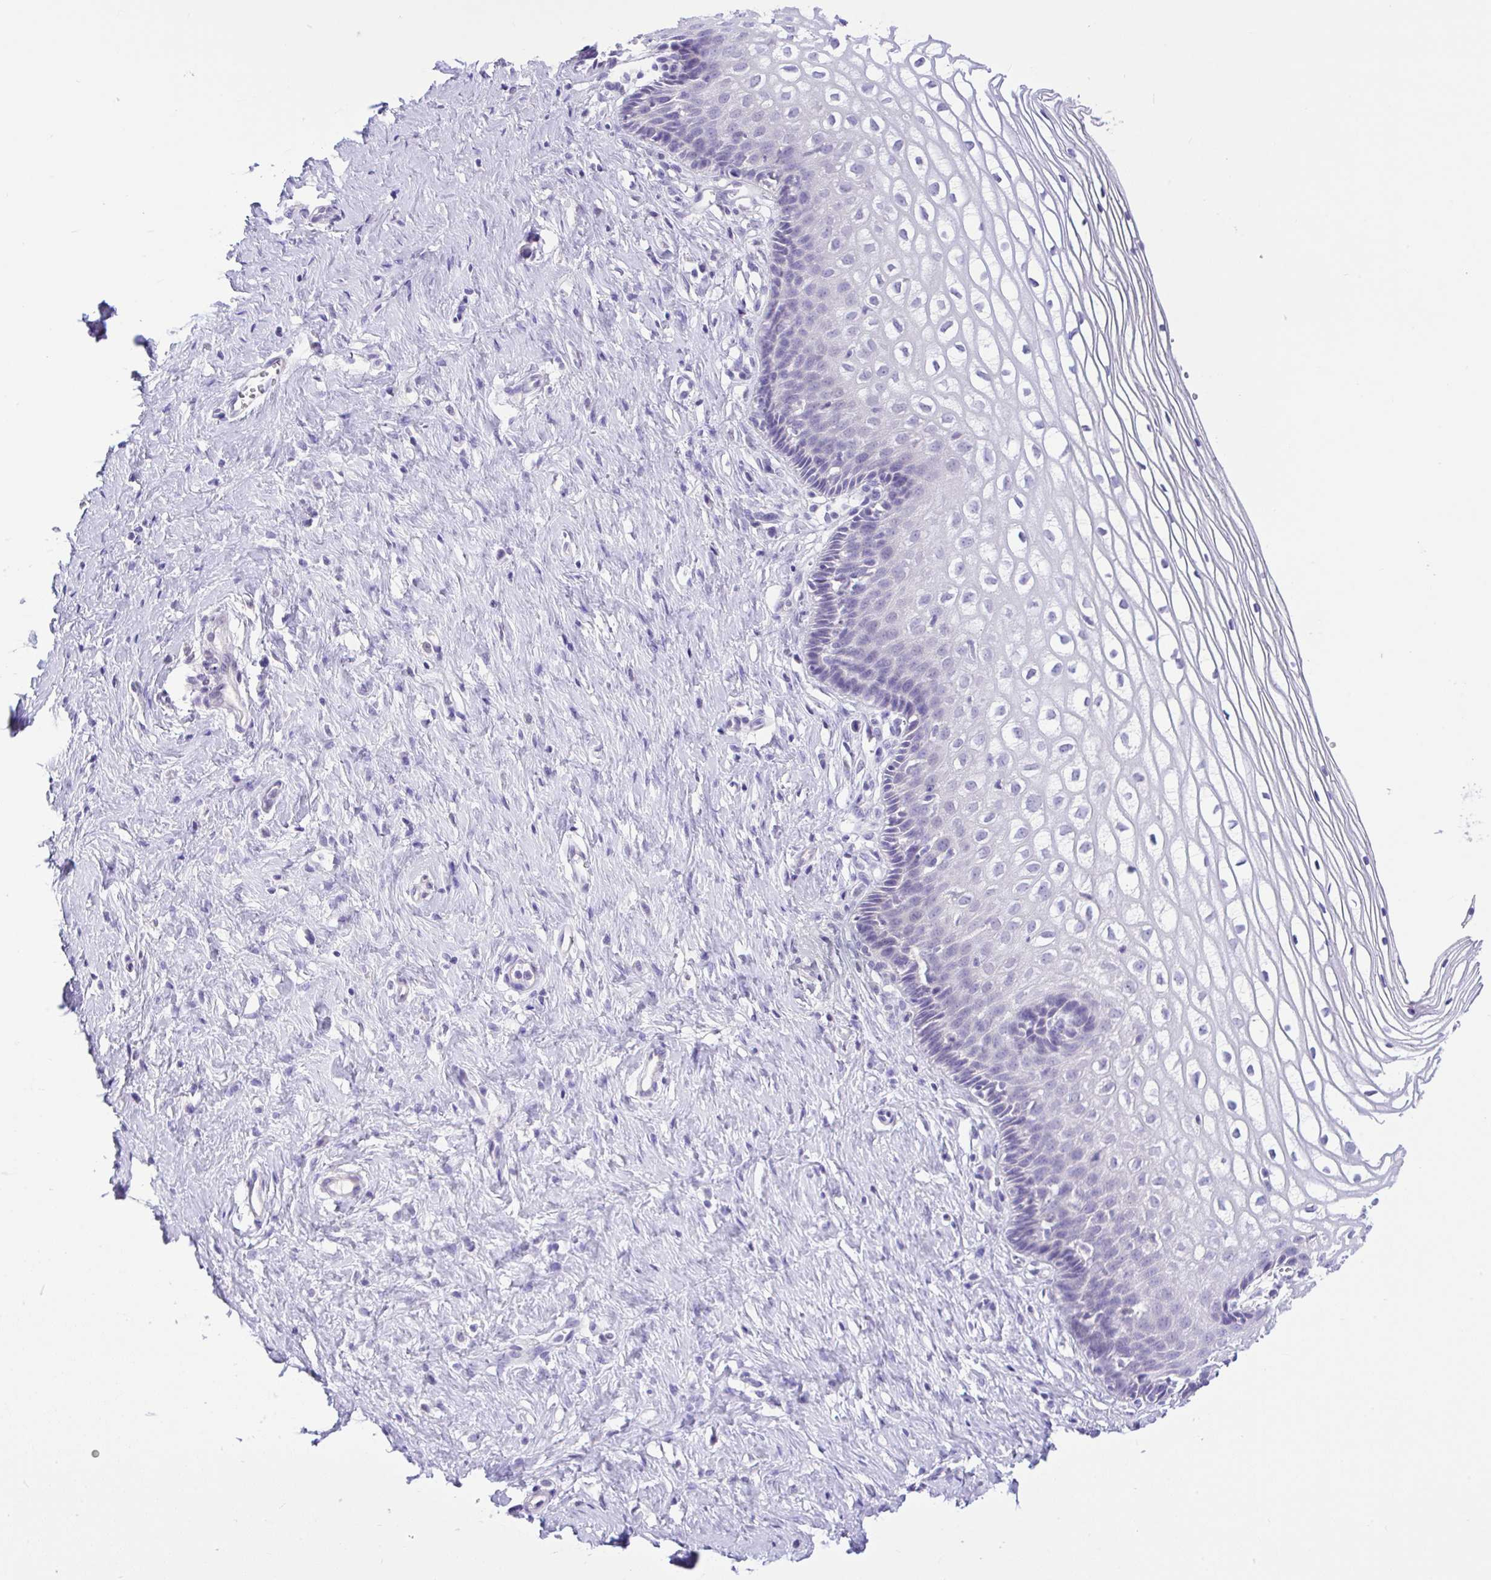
{"staining": {"intensity": "negative", "quantity": "none", "location": "none"}, "tissue": "cervix", "cell_type": "Glandular cells", "image_type": "normal", "snomed": [{"axis": "morphology", "description": "Normal tissue, NOS"}, {"axis": "topography", "description": "Cervix"}], "caption": "Unremarkable cervix was stained to show a protein in brown. There is no significant staining in glandular cells.", "gene": "ANO4", "patient": {"sex": "female", "age": 36}}